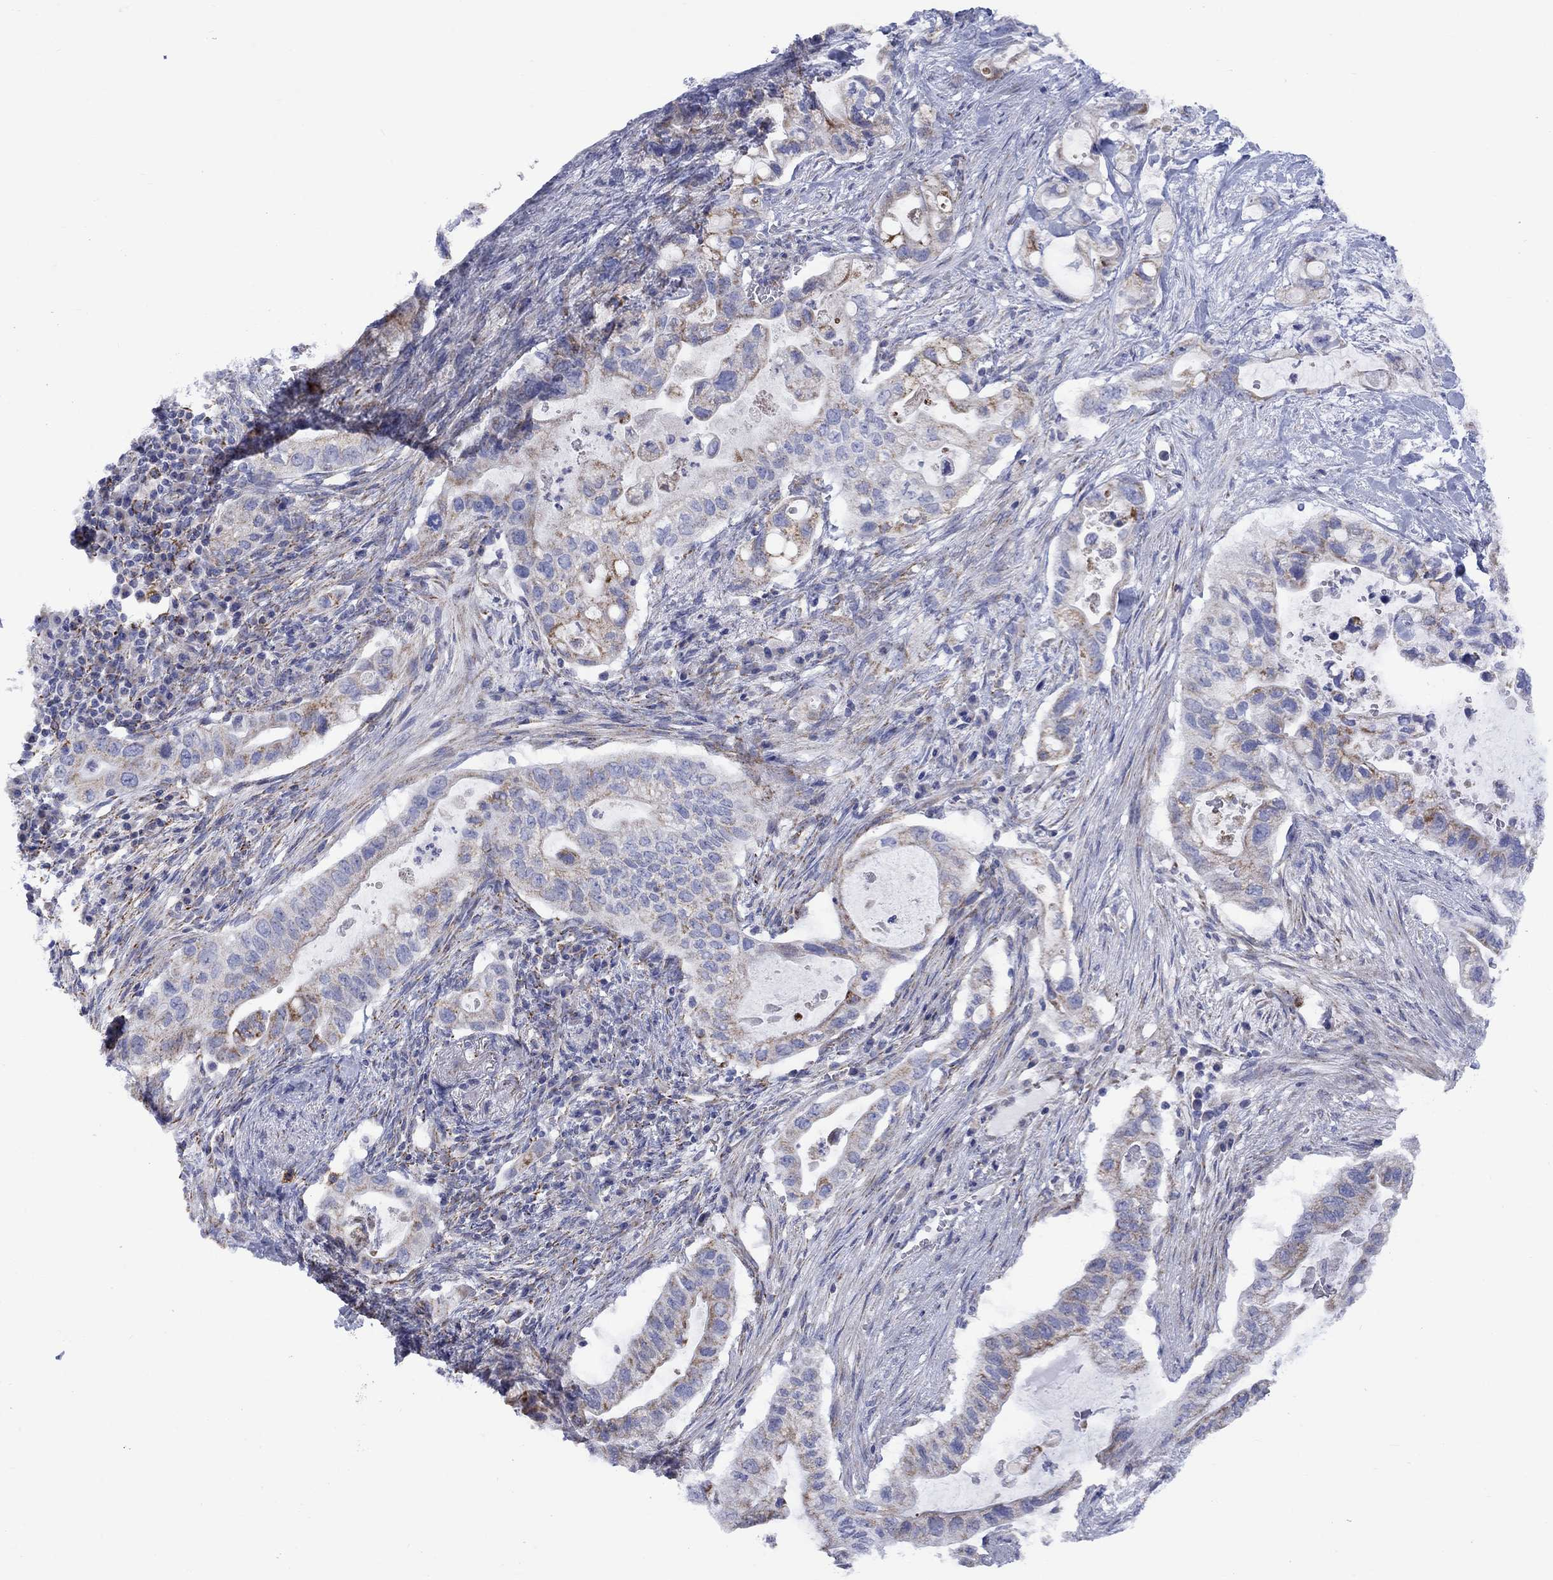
{"staining": {"intensity": "moderate", "quantity": "<25%", "location": "cytoplasmic/membranous"}, "tissue": "pancreatic cancer", "cell_type": "Tumor cells", "image_type": "cancer", "snomed": [{"axis": "morphology", "description": "Adenocarcinoma, NOS"}, {"axis": "topography", "description": "Pancreas"}], "caption": "Immunohistochemical staining of human adenocarcinoma (pancreatic) reveals moderate cytoplasmic/membranous protein positivity in about <25% of tumor cells.", "gene": "CISD1", "patient": {"sex": "female", "age": 72}}